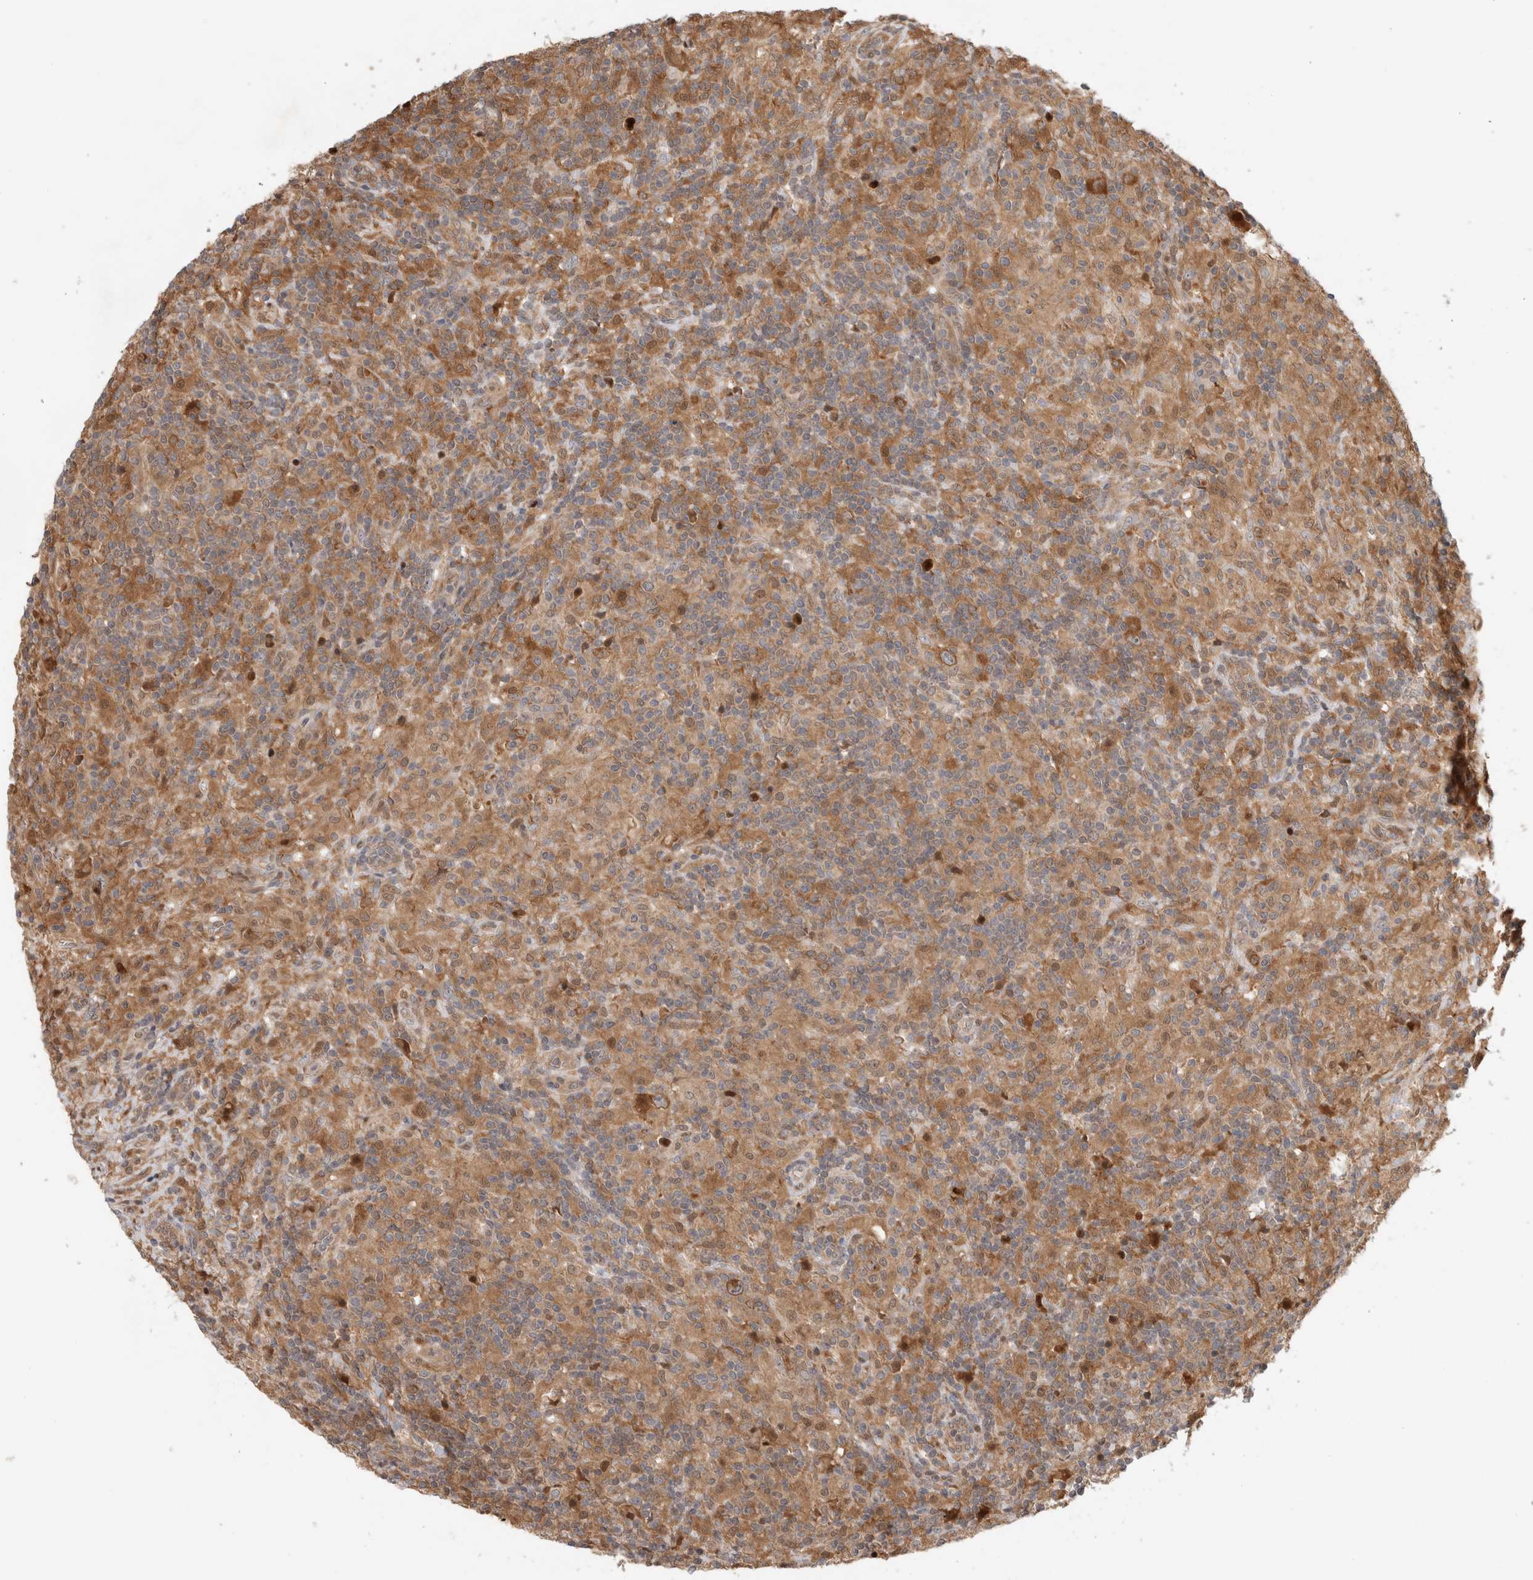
{"staining": {"intensity": "strong", "quantity": ">75%", "location": "cytoplasmic/membranous"}, "tissue": "lymphoma", "cell_type": "Tumor cells", "image_type": "cancer", "snomed": [{"axis": "morphology", "description": "Hodgkin's disease, NOS"}, {"axis": "topography", "description": "Lymph node"}], "caption": "Protein expression by immunohistochemistry demonstrates strong cytoplasmic/membranous staining in approximately >75% of tumor cells in lymphoma.", "gene": "OTUD6B", "patient": {"sex": "male", "age": 70}}